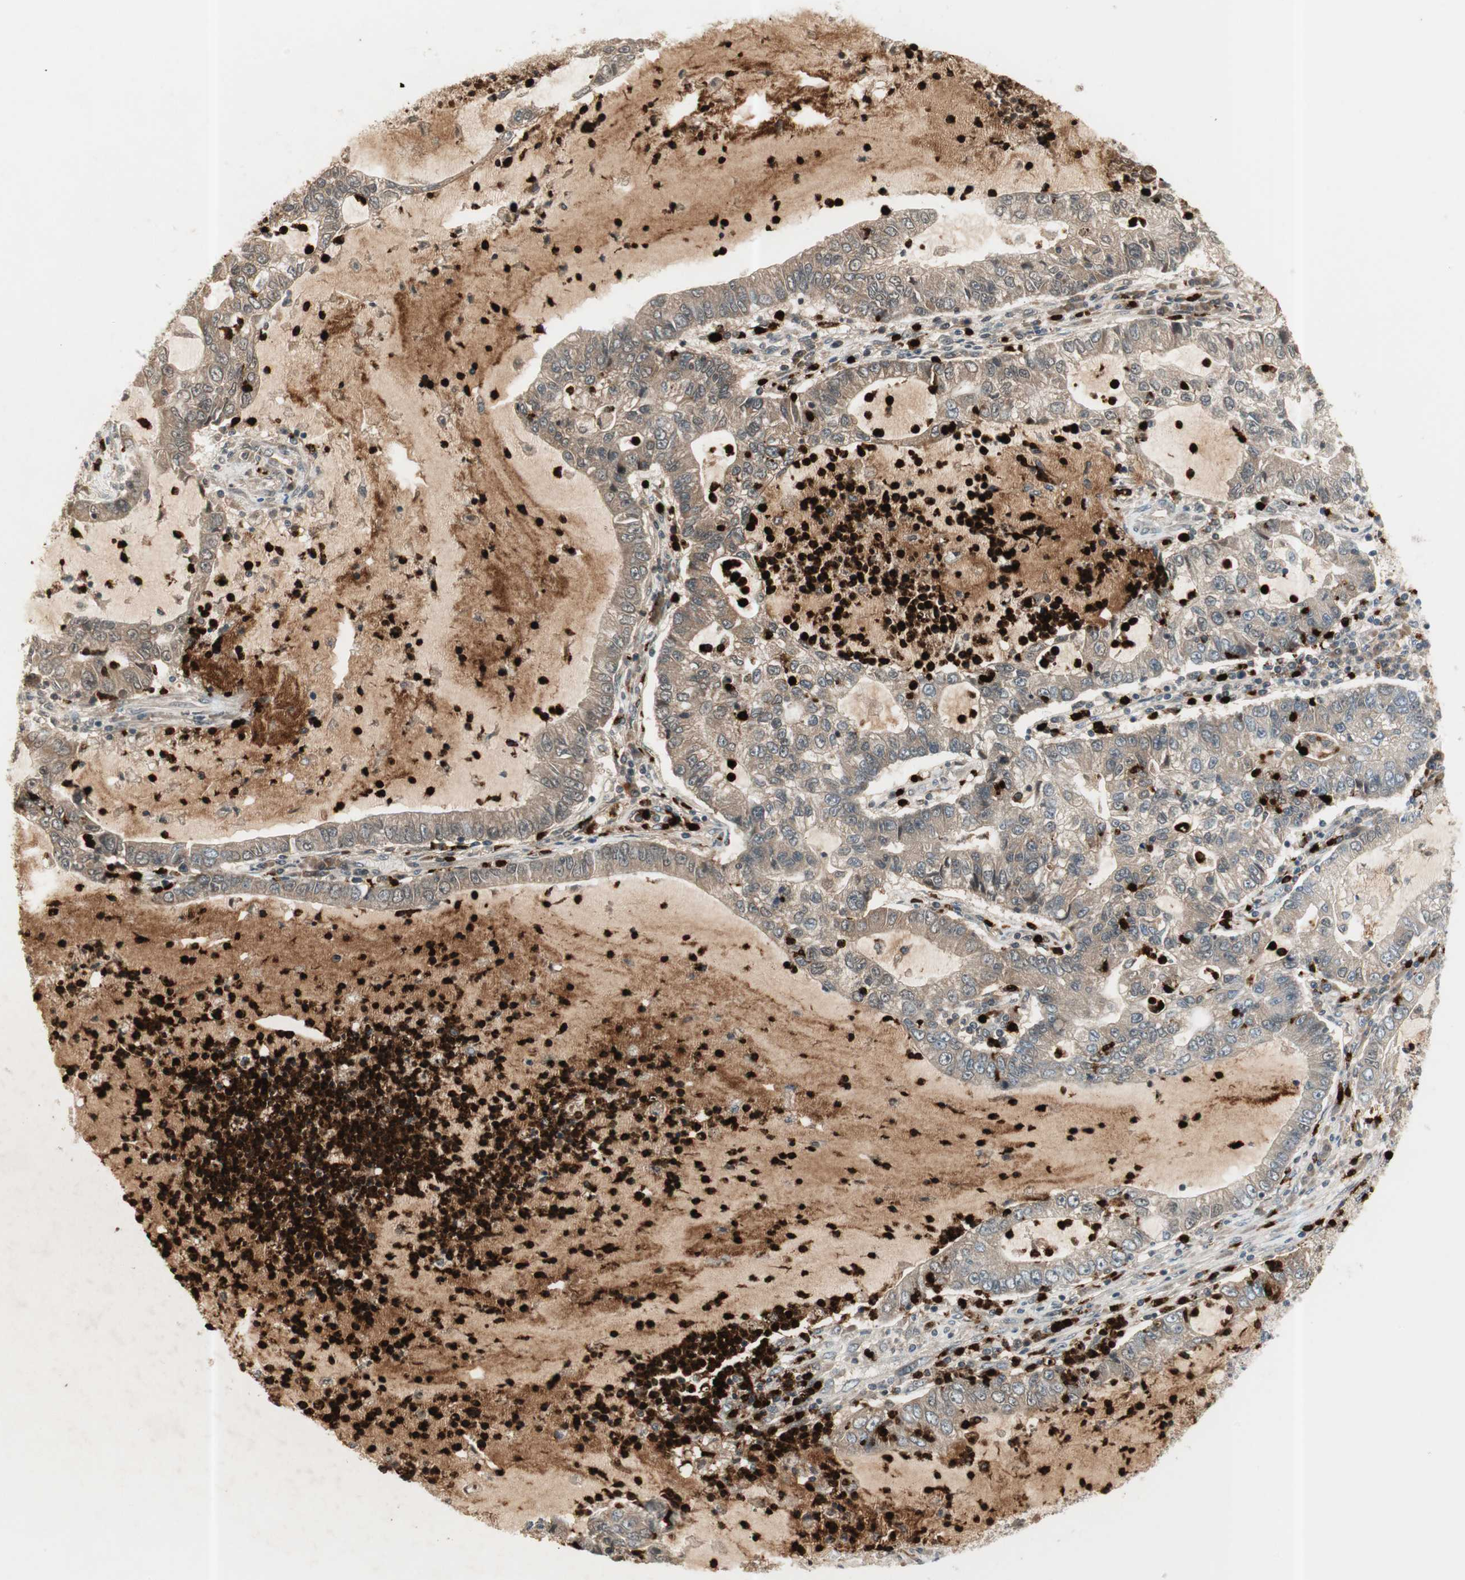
{"staining": {"intensity": "moderate", "quantity": ">75%", "location": "cytoplasmic/membranous"}, "tissue": "lung cancer", "cell_type": "Tumor cells", "image_type": "cancer", "snomed": [{"axis": "morphology", "description": "Adenocarcinoma, NOS"}, {"axis": "topography", "description": "Lung"}], "caption": "Lung cancer (adenocarcinoma) tissue demonstrates moderate cytoplasmic/membranous positivity in about >75% of tumor cells, visualized by immunohistochemistry.", "gene": "PRTN3", "patient": {"sex": "female", "age": 51}}